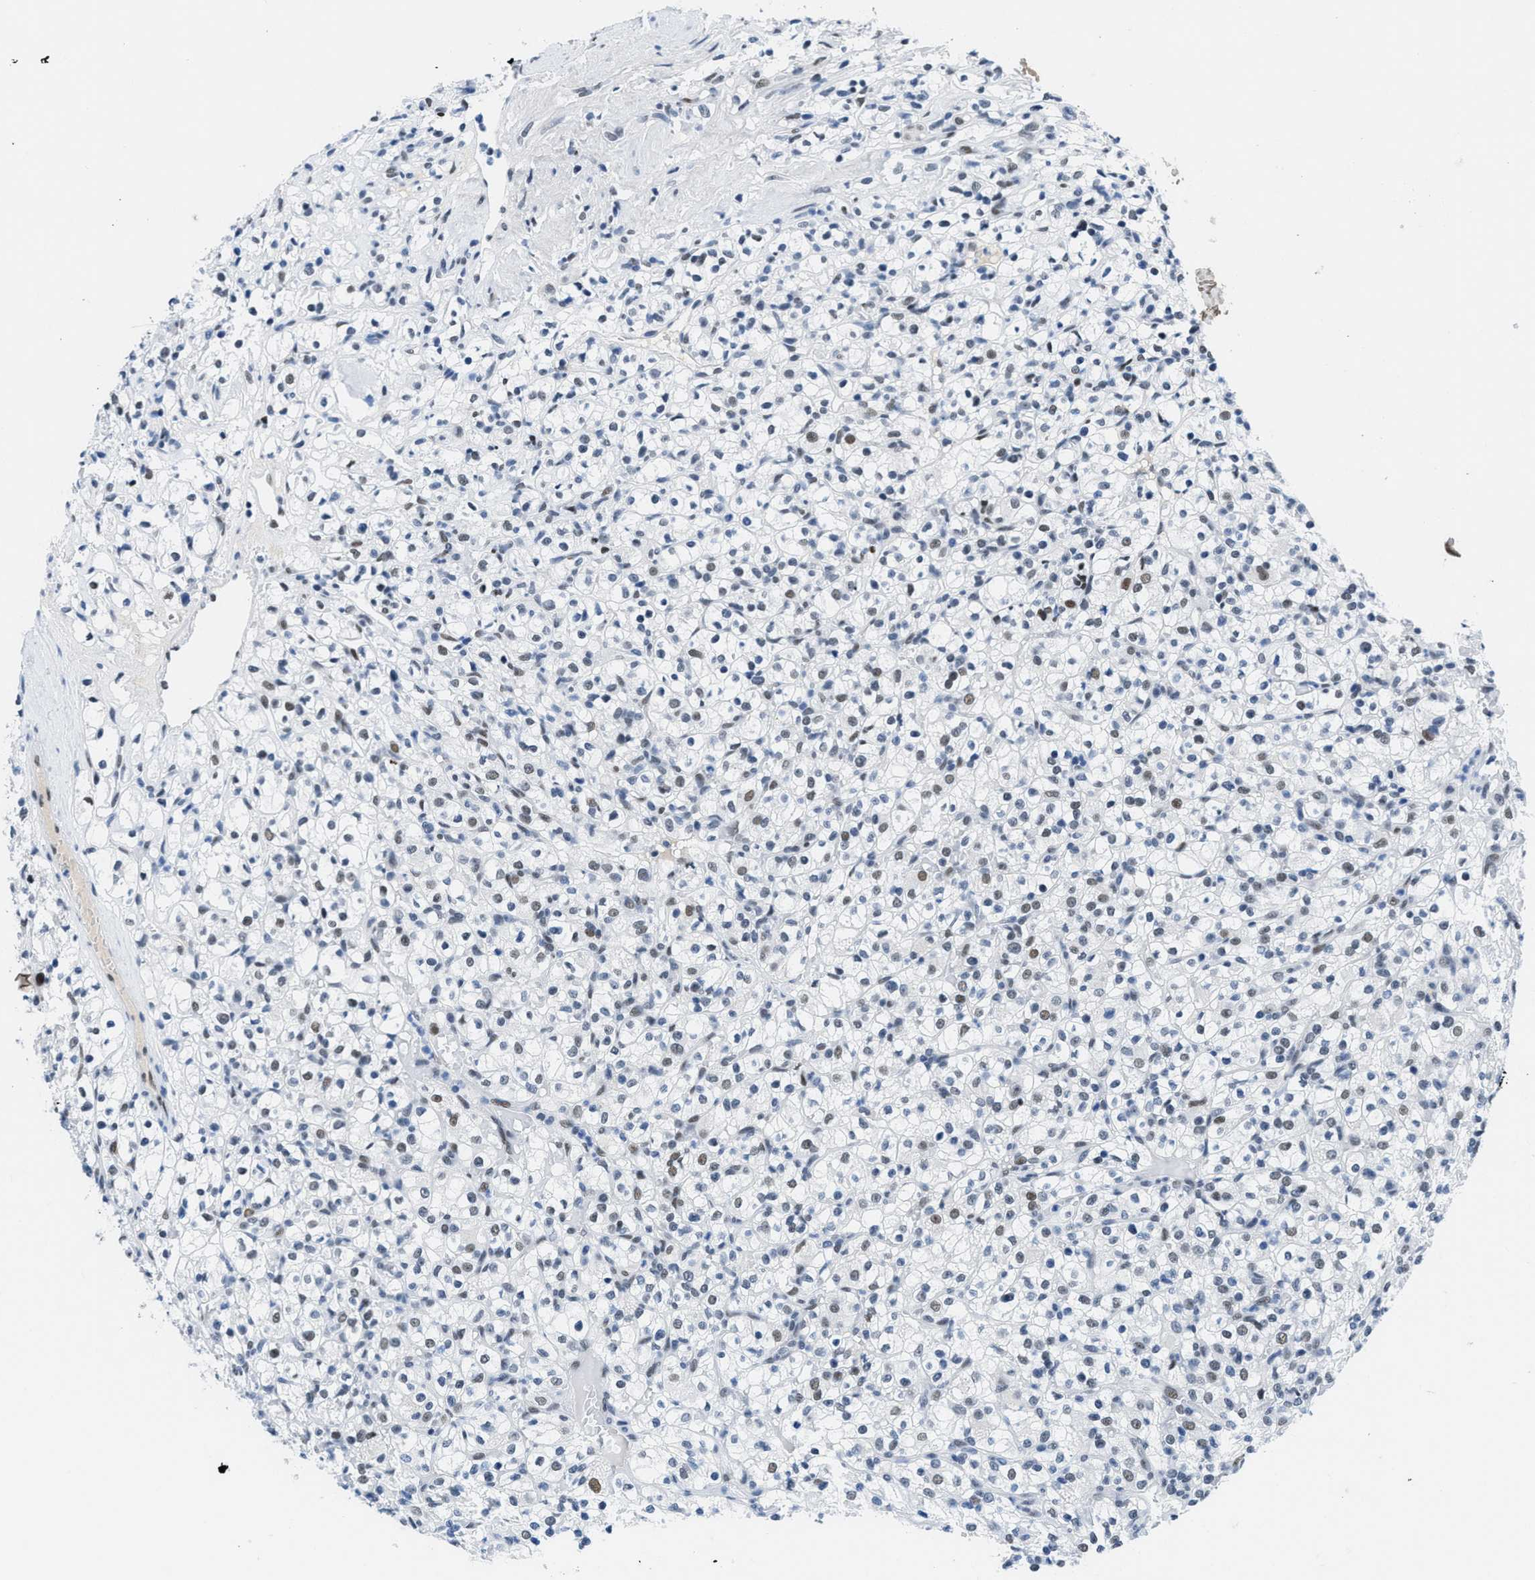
{"staining": {"intensity": "weak", "quantity": "25%-75%", "location": "nuclear"}, "tissue": "renal cancer", "cell_type": "Tumor cells", "image_type": "cancer", "snomed": [{"axis": "morphology", "description": "Normal tissue, NOS"}, {"axis": "morphology", "description": "Adenocarcinoma, NOS"}, {"axis": "topography", "description": "Kidney"}], "caption": "DAB immunohistochemical staining of renal adenocarcinoma displays weak nuclear protein expression in approximately 25%-75% of tumor cells.", "gene": "SMARCAD1", "patient": {"sex": "female", "age": 72}}